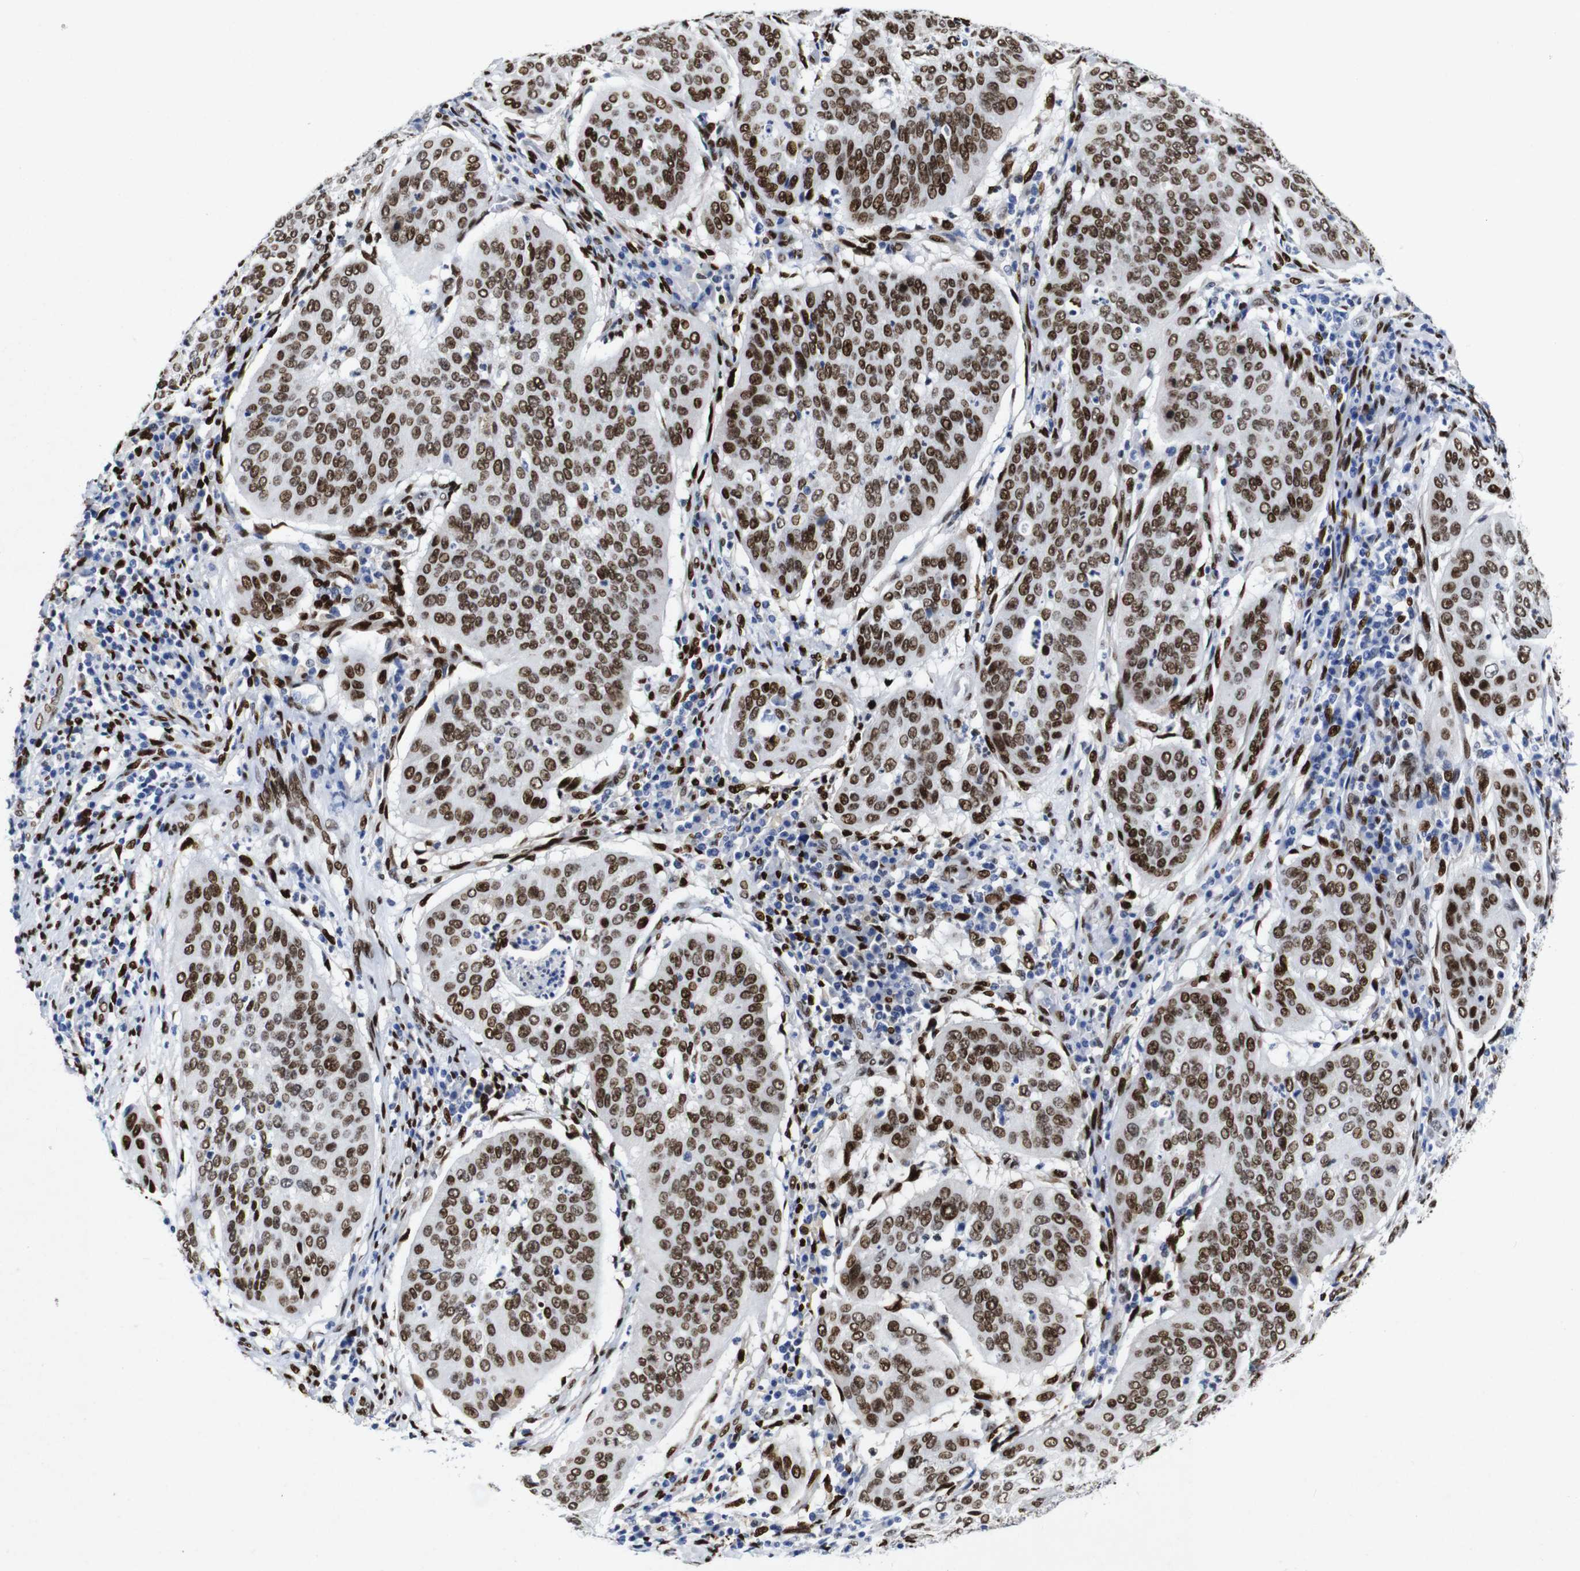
{"staining": {"intensity": "moderate", "quantity": ">75%", "location": "nuclear"}, "tissue": "cervical cancer", "cell_type": "Tumor cells", "image_type": "cancer", "snomed": [{"axis": "morphology", "description": "Normal tissue, NOS"}, {"axis": "morphology", "description": "Squamous cell carcinoma, NOS"}, {"axis": "topography", "description": "Cervix"}], "caption": "This is an image of immunohistochemistry staining of squamous cell carcinoma (cervical), which shows moderate positivity in the nuclear of tumor cells.", "gene": "FOSL2", "patient": {"sex": "female", "age": 39}}